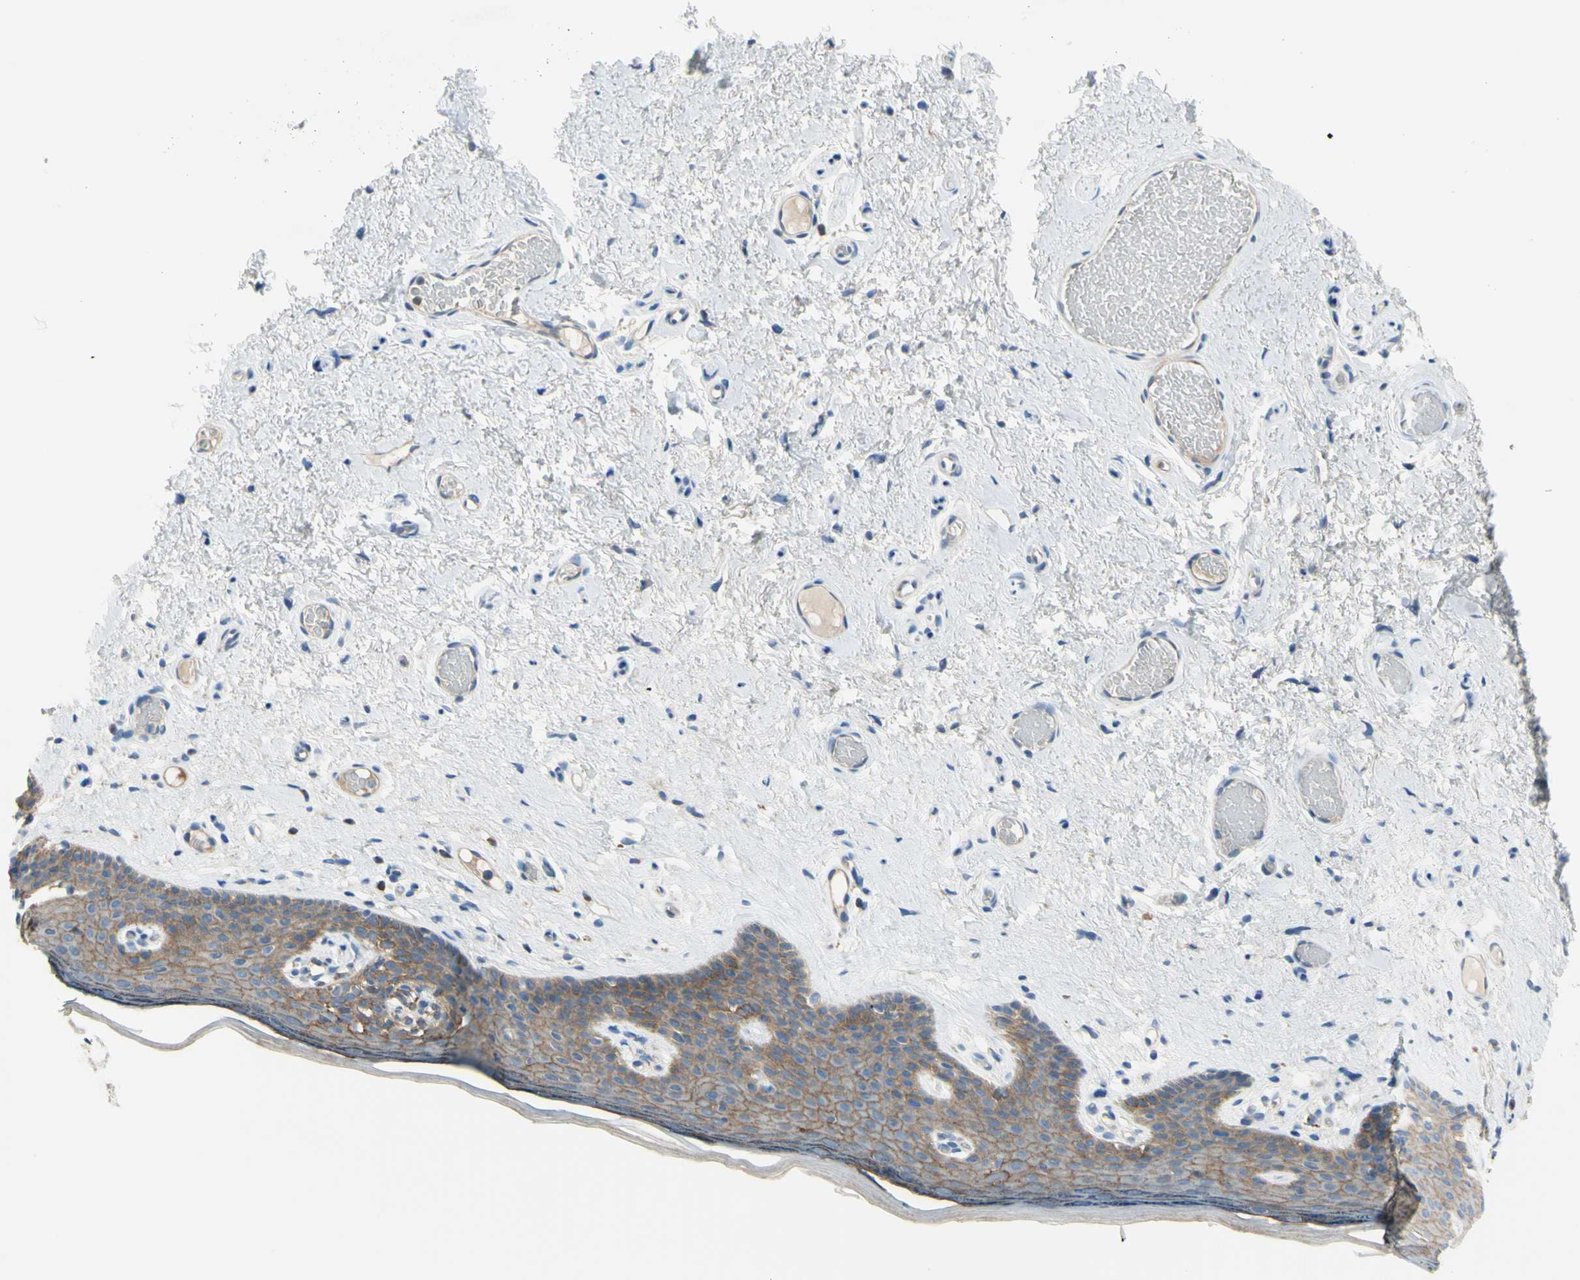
{"staining": {"intensity": "weak", "quantity": "25%-75%", "location": "cytoplasmic/membranous"}, "tissue": "skin", "cell_type": "Epidermal cells", "image_type": "normal", "snomed": [{"axis": "morphology", "description": "Normal tissue, NOS"}, {"axis": "topography", "description": "Vulva"}], "caption": "Skin was stained to show a protein in brown. There is low levels of weak cytoplasmic/membranous expression in about 25%-75% of epidermal cells.", "gene": "MUC1", "patient": {"sex": "female", "age": 54}}